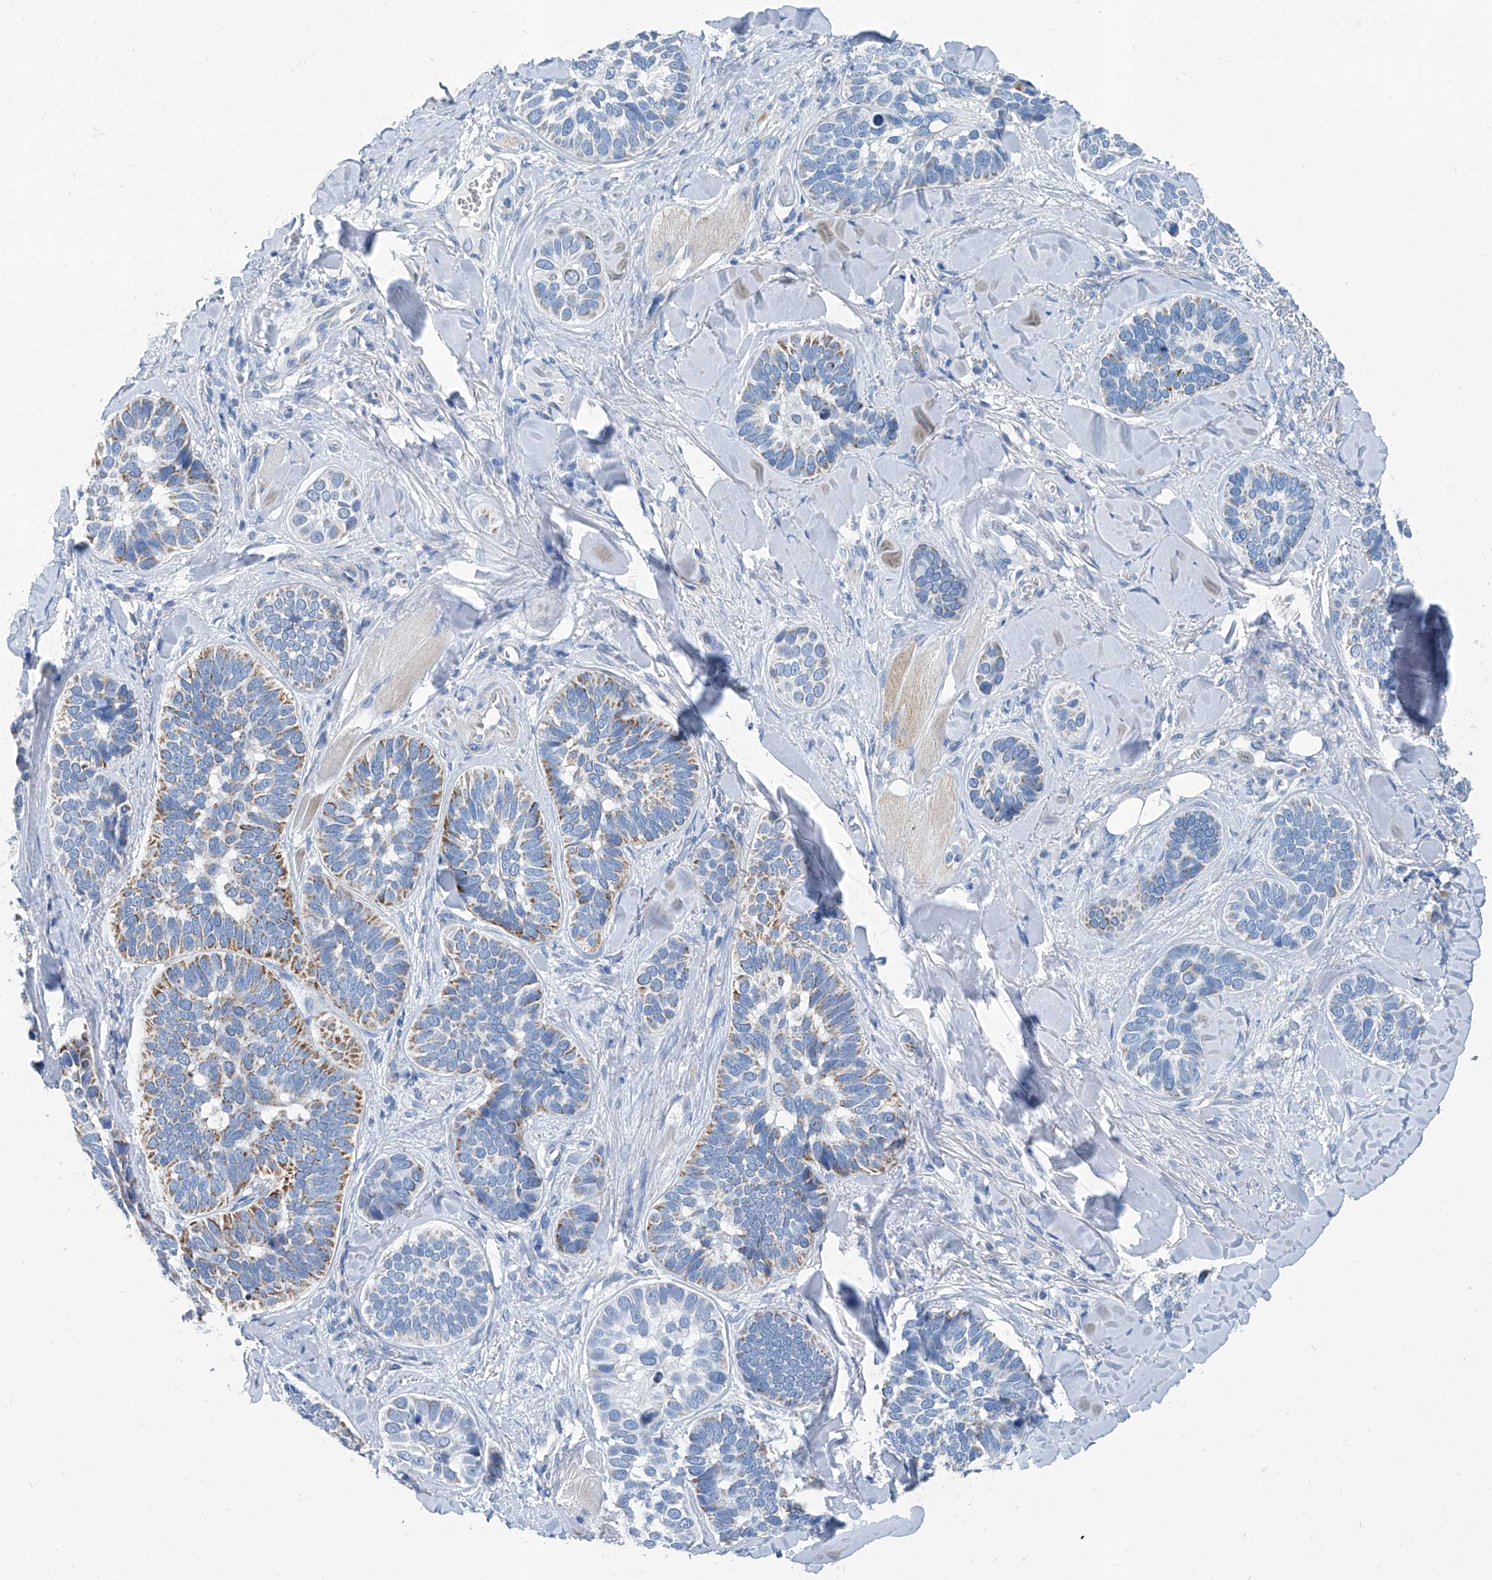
{"staining": {"intensity": "moderate", "quantity": "<25%", "location": "cytoplasmic/membranous"}, "tissue": "skin cancer", "cell_type": "Tumor cells", "image_type": "cancer", "snomed": [{"axis": "morphology", "description": "Basal cell carcinoma"}, {"axis": "topography", "description": "Skin"}], "caption": "Immunohistochemistry (IHC) image of neoplastic tissue: skin cancer (basal cell carcinoma) stained using immunohistochemistry exhibits low levels of moderate protein expression localized specifically in the cytoplasmic/membranous of tumor cells, appearing as a cytoplasmic/membranous brown color.", "gene": "MT-ND1", "patient": {"sex": "male", "age": 62}}